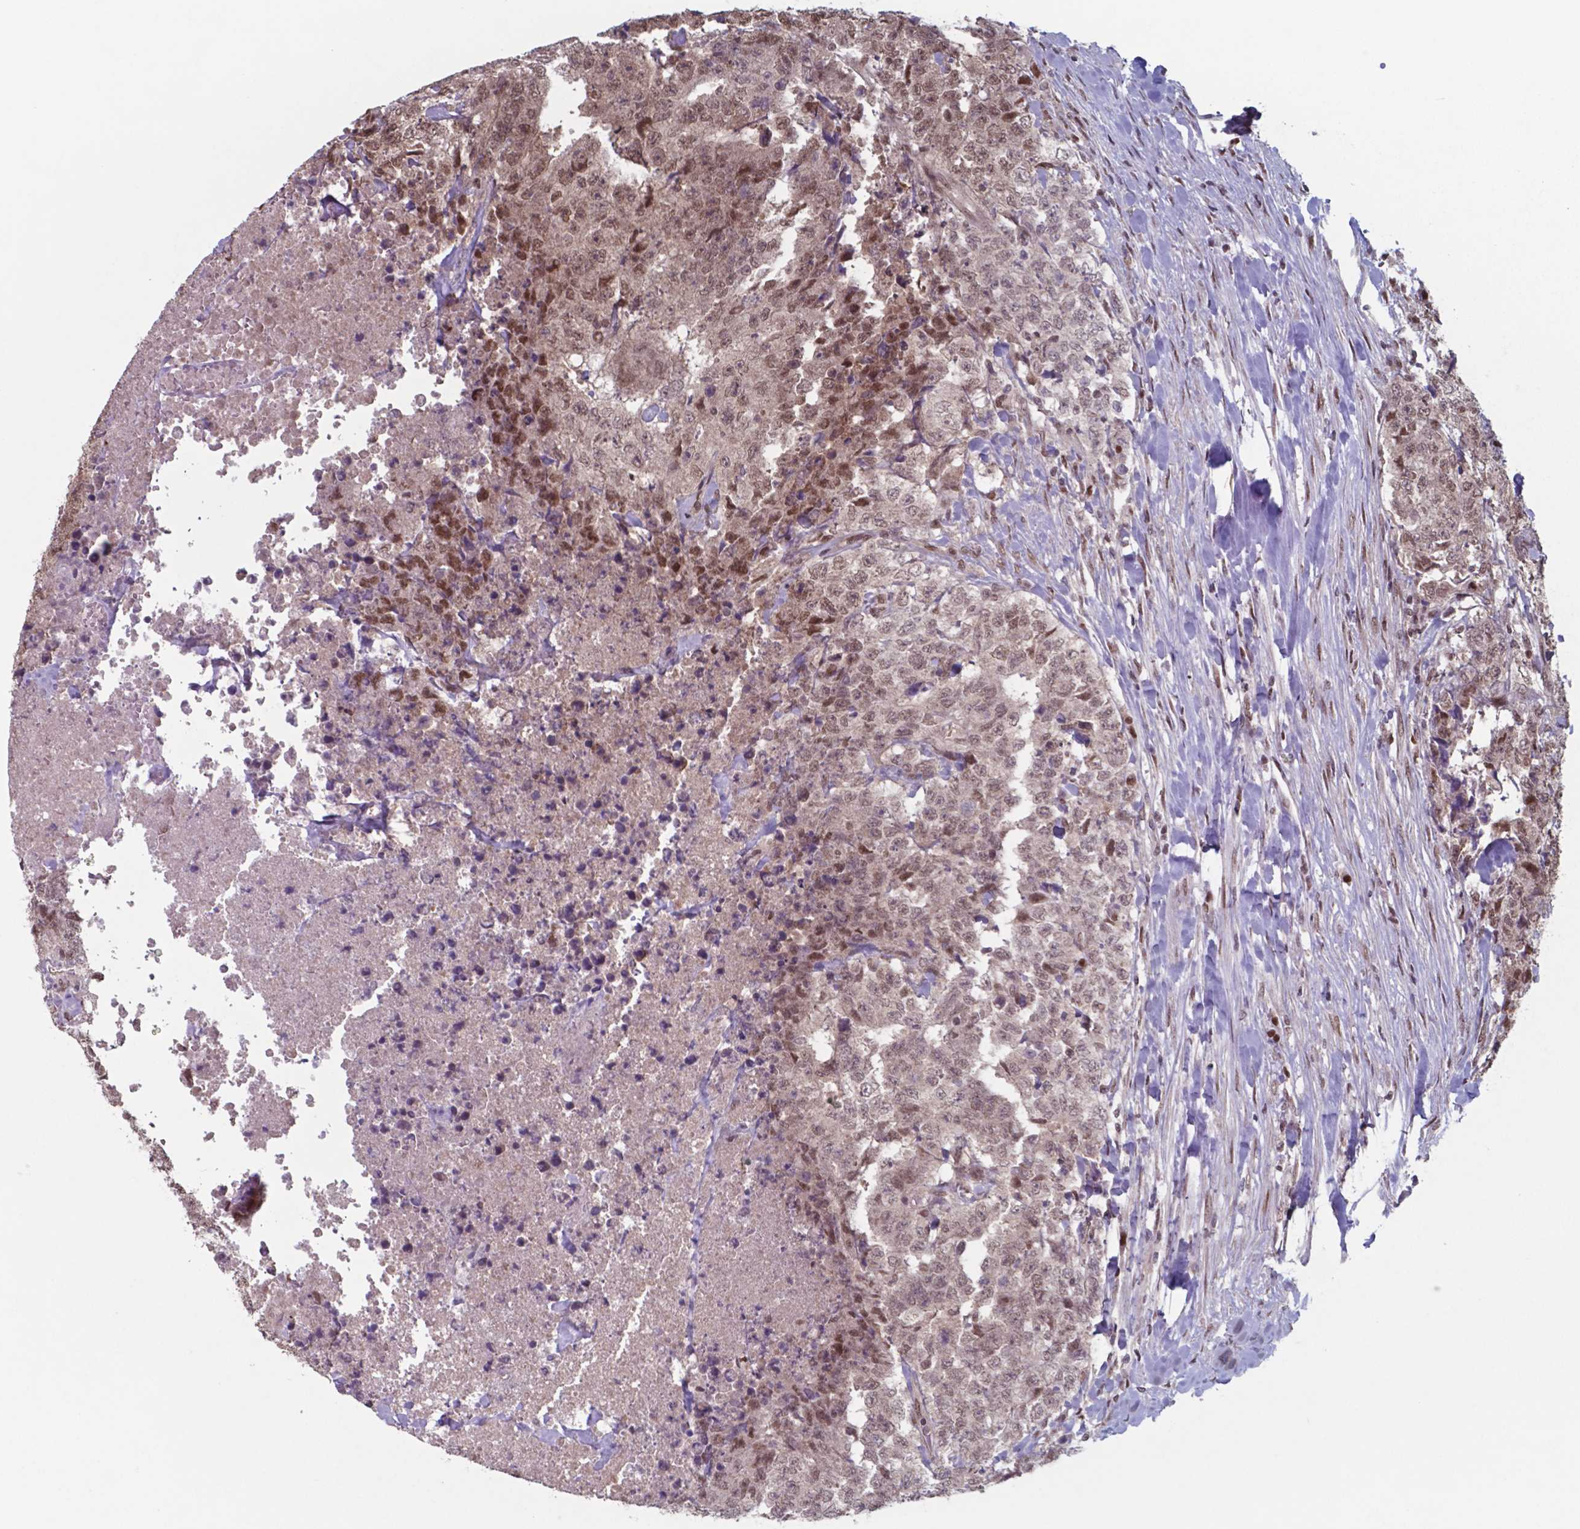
{"staining": {"intensity": "moderate", "quantity": ">75%", "location": "nuclear"}, "tissue": "testis cancer", "cell_type": "Tumor cells", "image_type": "cancer", "snomed": [{"axis": "morphology", "description": "Carcinoma, Embryonal, NOS"}, {"axis": "topography", "description": "Testis"}], "caption": "High-power microscopy captured an immunohistochemistry (IHC) micrograph of embryonal carcinoma (testis), revealing moderate nuclear staining in about >75% of tumor cells.", "gene": "UBA1", "patient": {"sex": "male", "age": 24}}